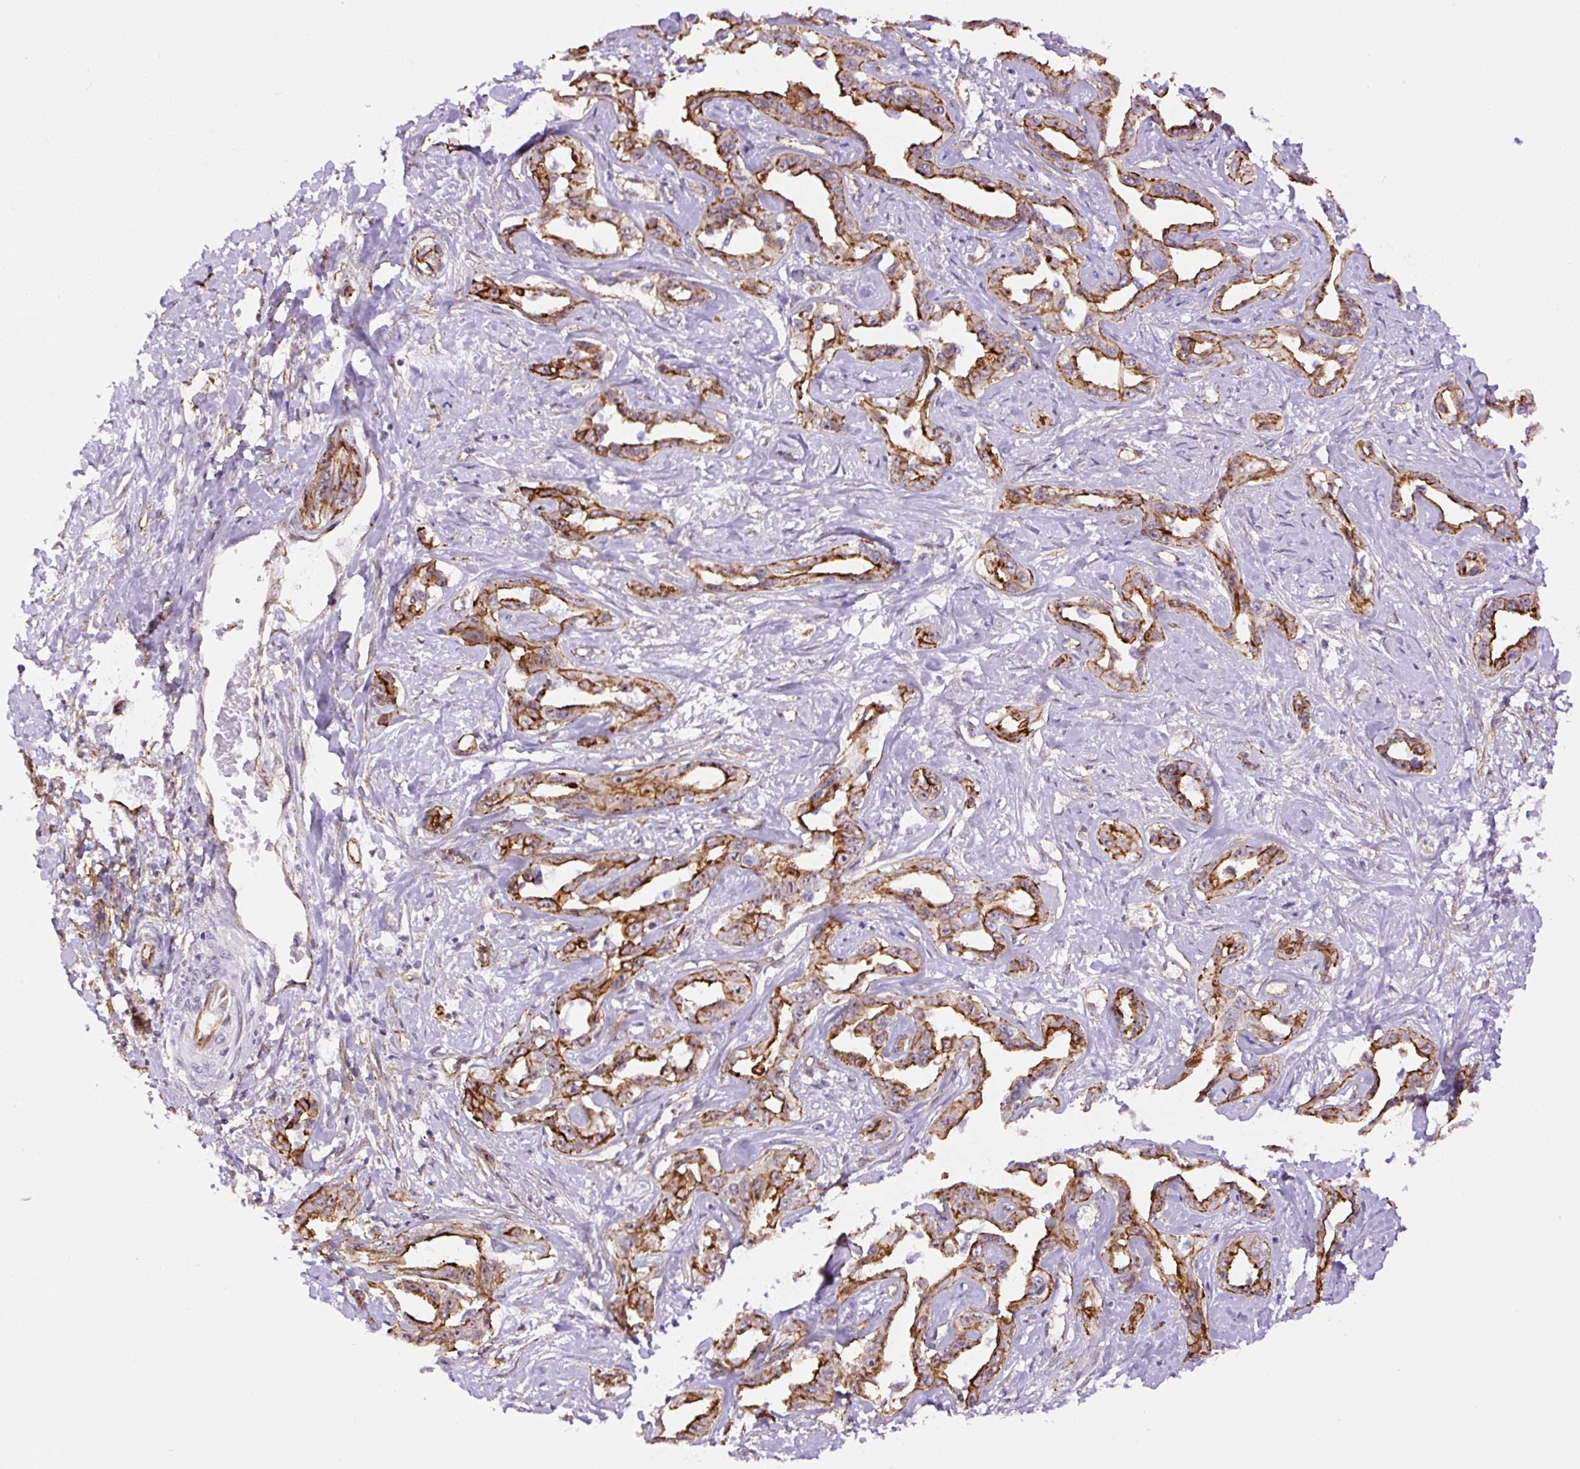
{"staining": {"intensity": "strong", "quantity": "25%-75%", "location": "cytoplasmic/membranous"}, "tissue": "liver cancer", "cell_type": "Tumor cells", "image_type": "cancer", "snomed": [{"axis": "morphology", "description": "Cholangiocarcinoma"}, {"axis": "topography", "description": "Liver"}], "caption": "Immunohistochemistry (DAB) staining of liver cholangiocarcinoma shows strong cytoplasmic/membranous protein expression in about 25%-75% of tumor cells.", "gene": "MYO5C", "patient": {"sex": "male", "age": 59}}